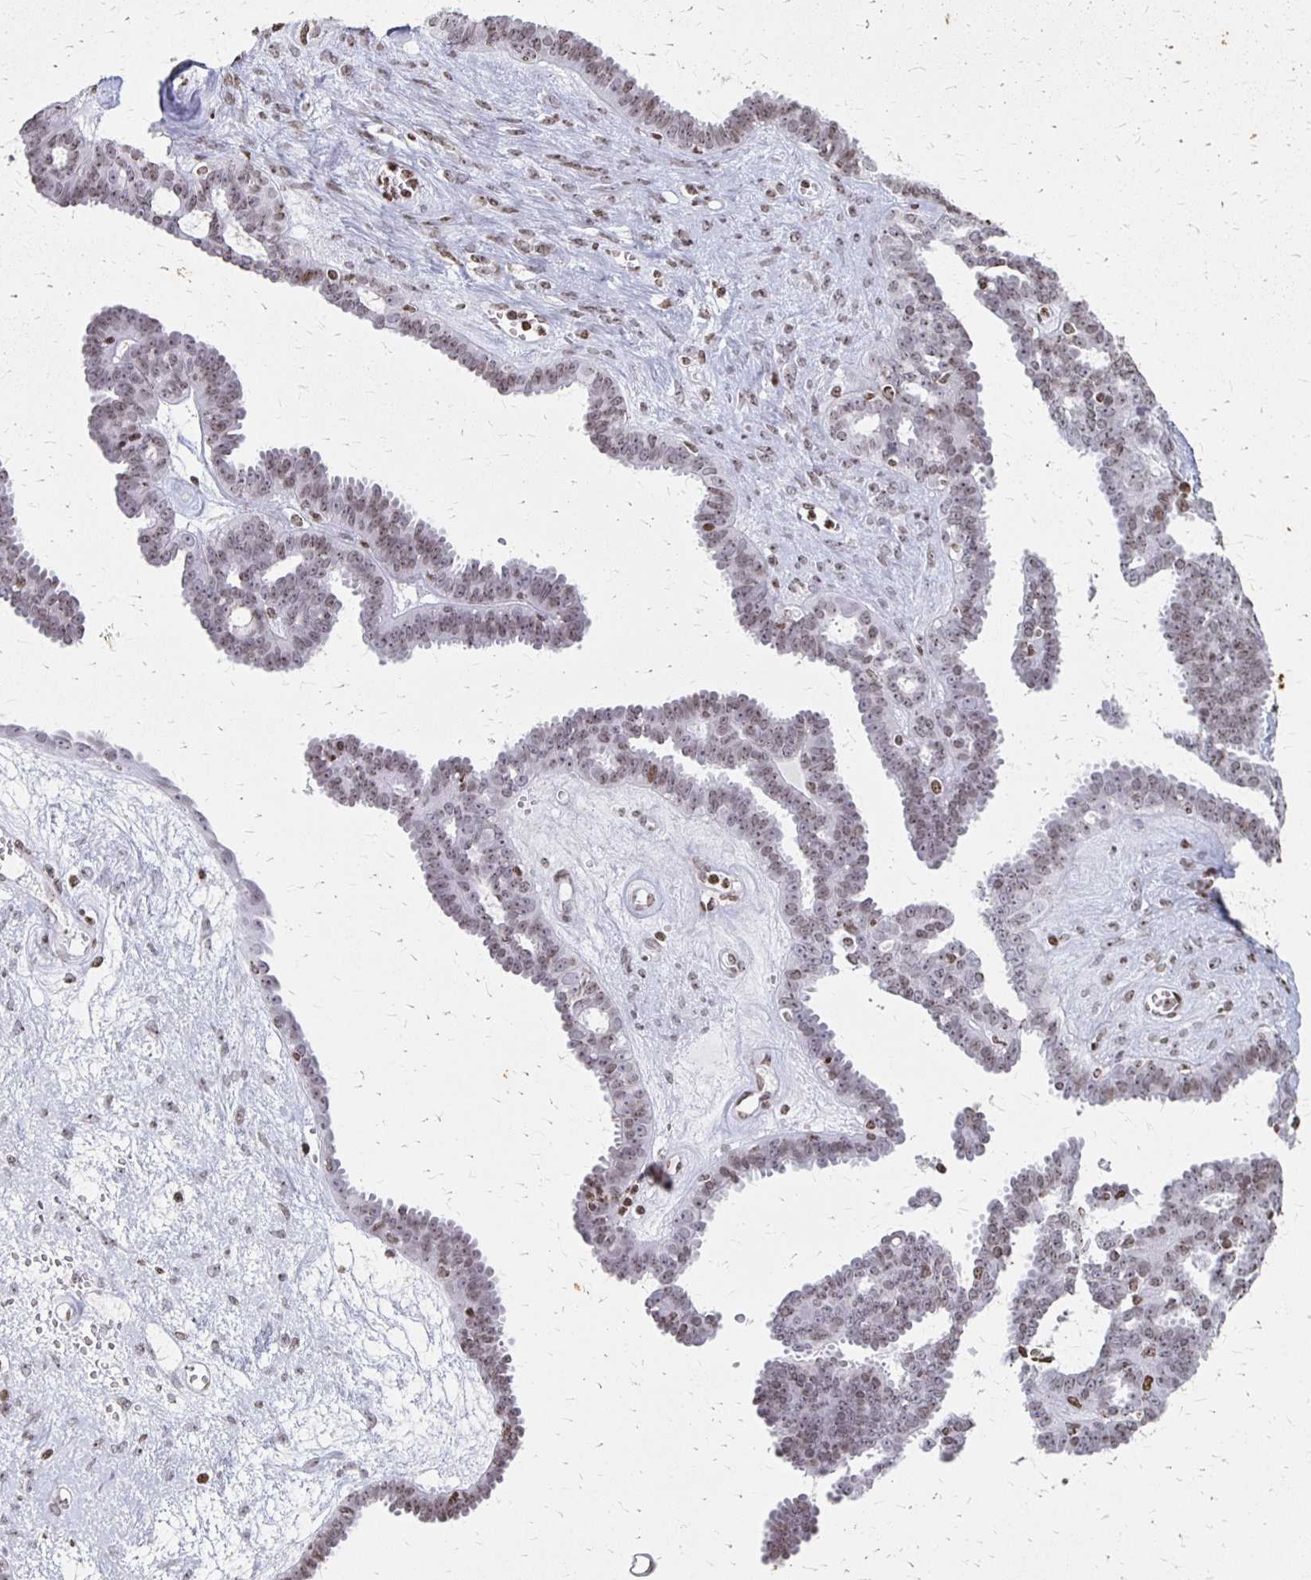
{"staining": {"intensity": "weak", "quantity": "25%-75%", "location": "nuclear"}, "tissue": "ovarian cancer", "cell_type": "Tumor cells", "image_type": "cancer", "snomed": [{"axis": "morphology", "description": "Cystadenocarcinoma, serous, NOS"}, {"axis": "topography", "description": "Ovary"}], "caption": "A photomicrograph of human ovarian cancer stained for a protein displays weak nuclear brown staining in tumor cells.", "gene": "ZNF280C", "patient": {"sex": "female", "age": 71}}